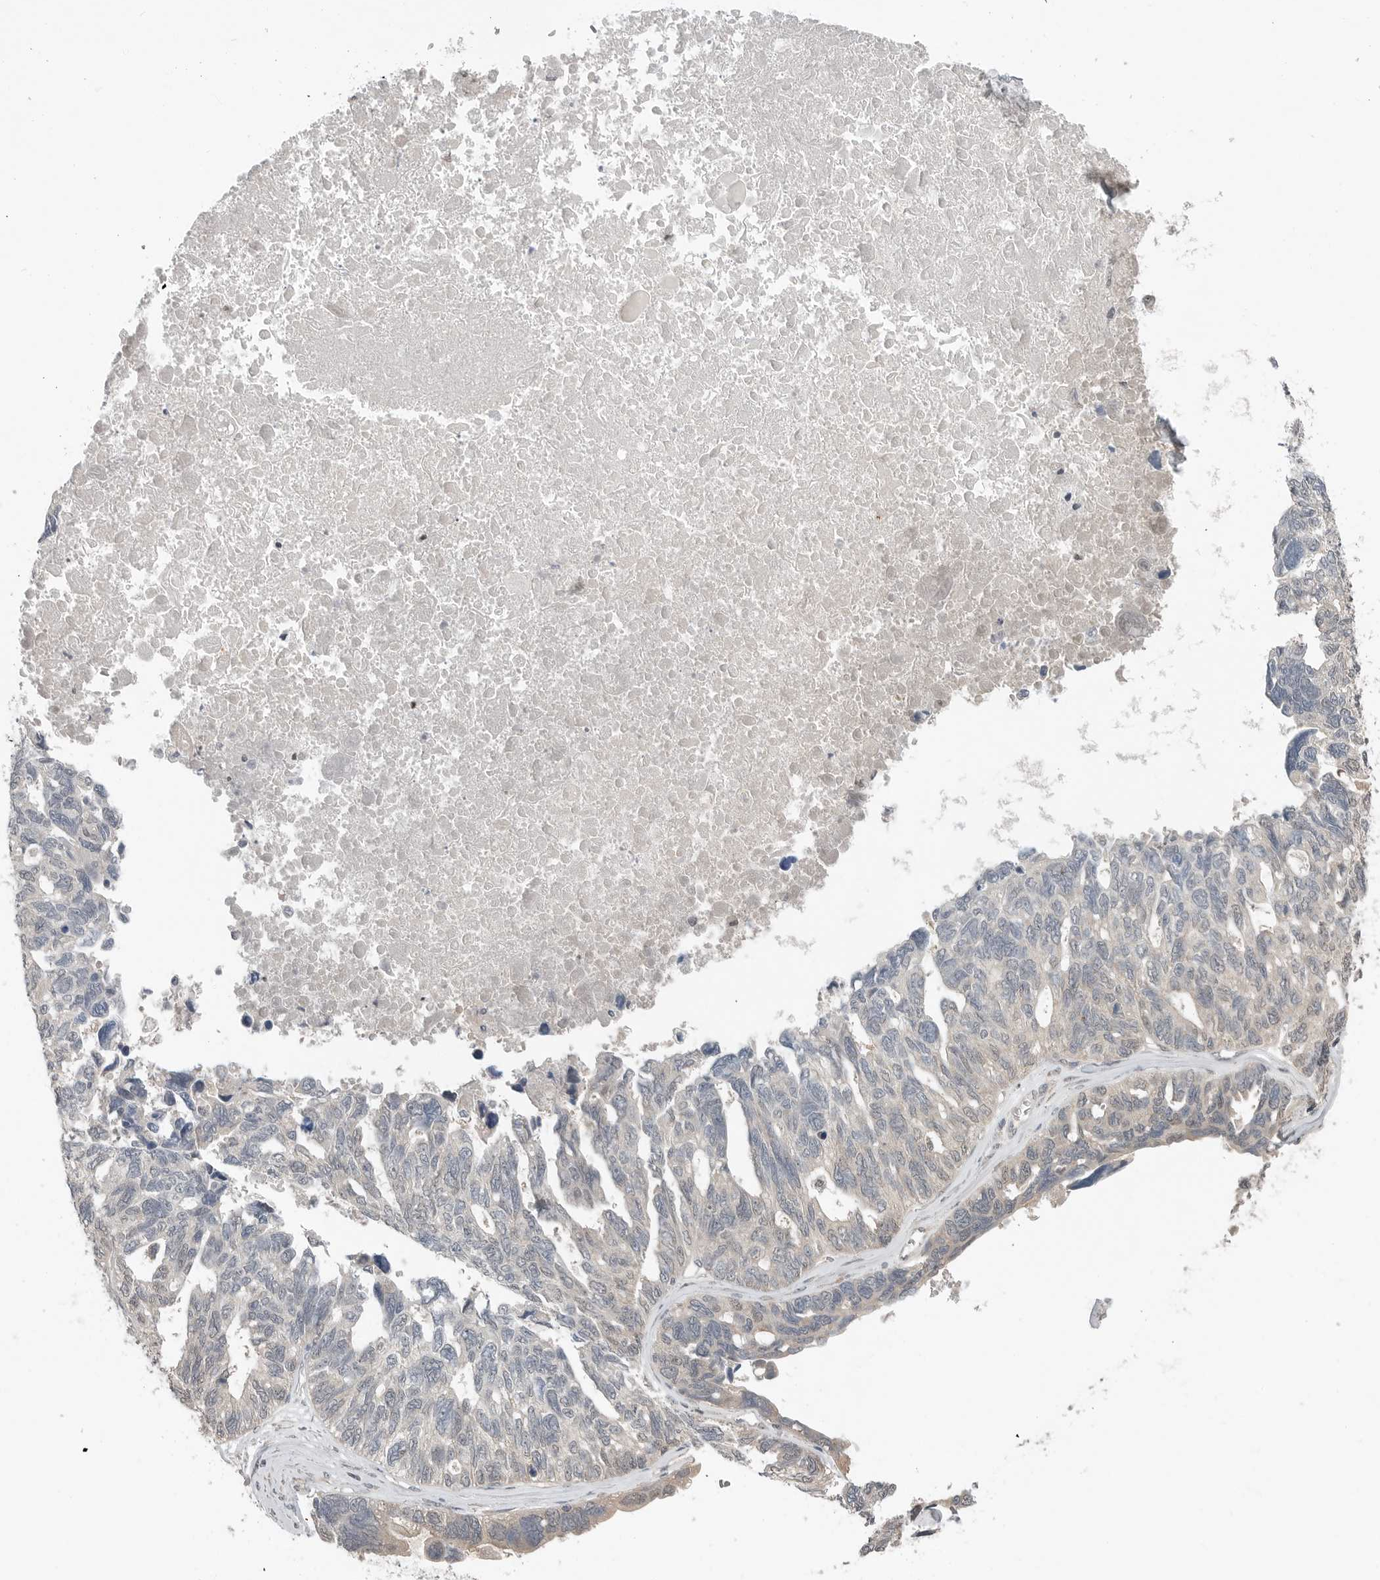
{"staining": {"intensity": "weak", "quantity": "<25%", "location": "nuclear"}, "tissue": "ovarian cancer", "cell_type": "Tumor cells", "image_type": "cancer", "snomed": [{"axis": "morphology", "description": "Cystadenocarcinoma, serous, NOS"}, {"axis": "topography", "description": "Ovary"}], "caption": "Photomicrograph shows no significant protein positivity in tumor cells of serous cystadenocarcinoma (ovarian).", "gene": "MFAP3L", "patient": {"sex": "female", "age": 79}}